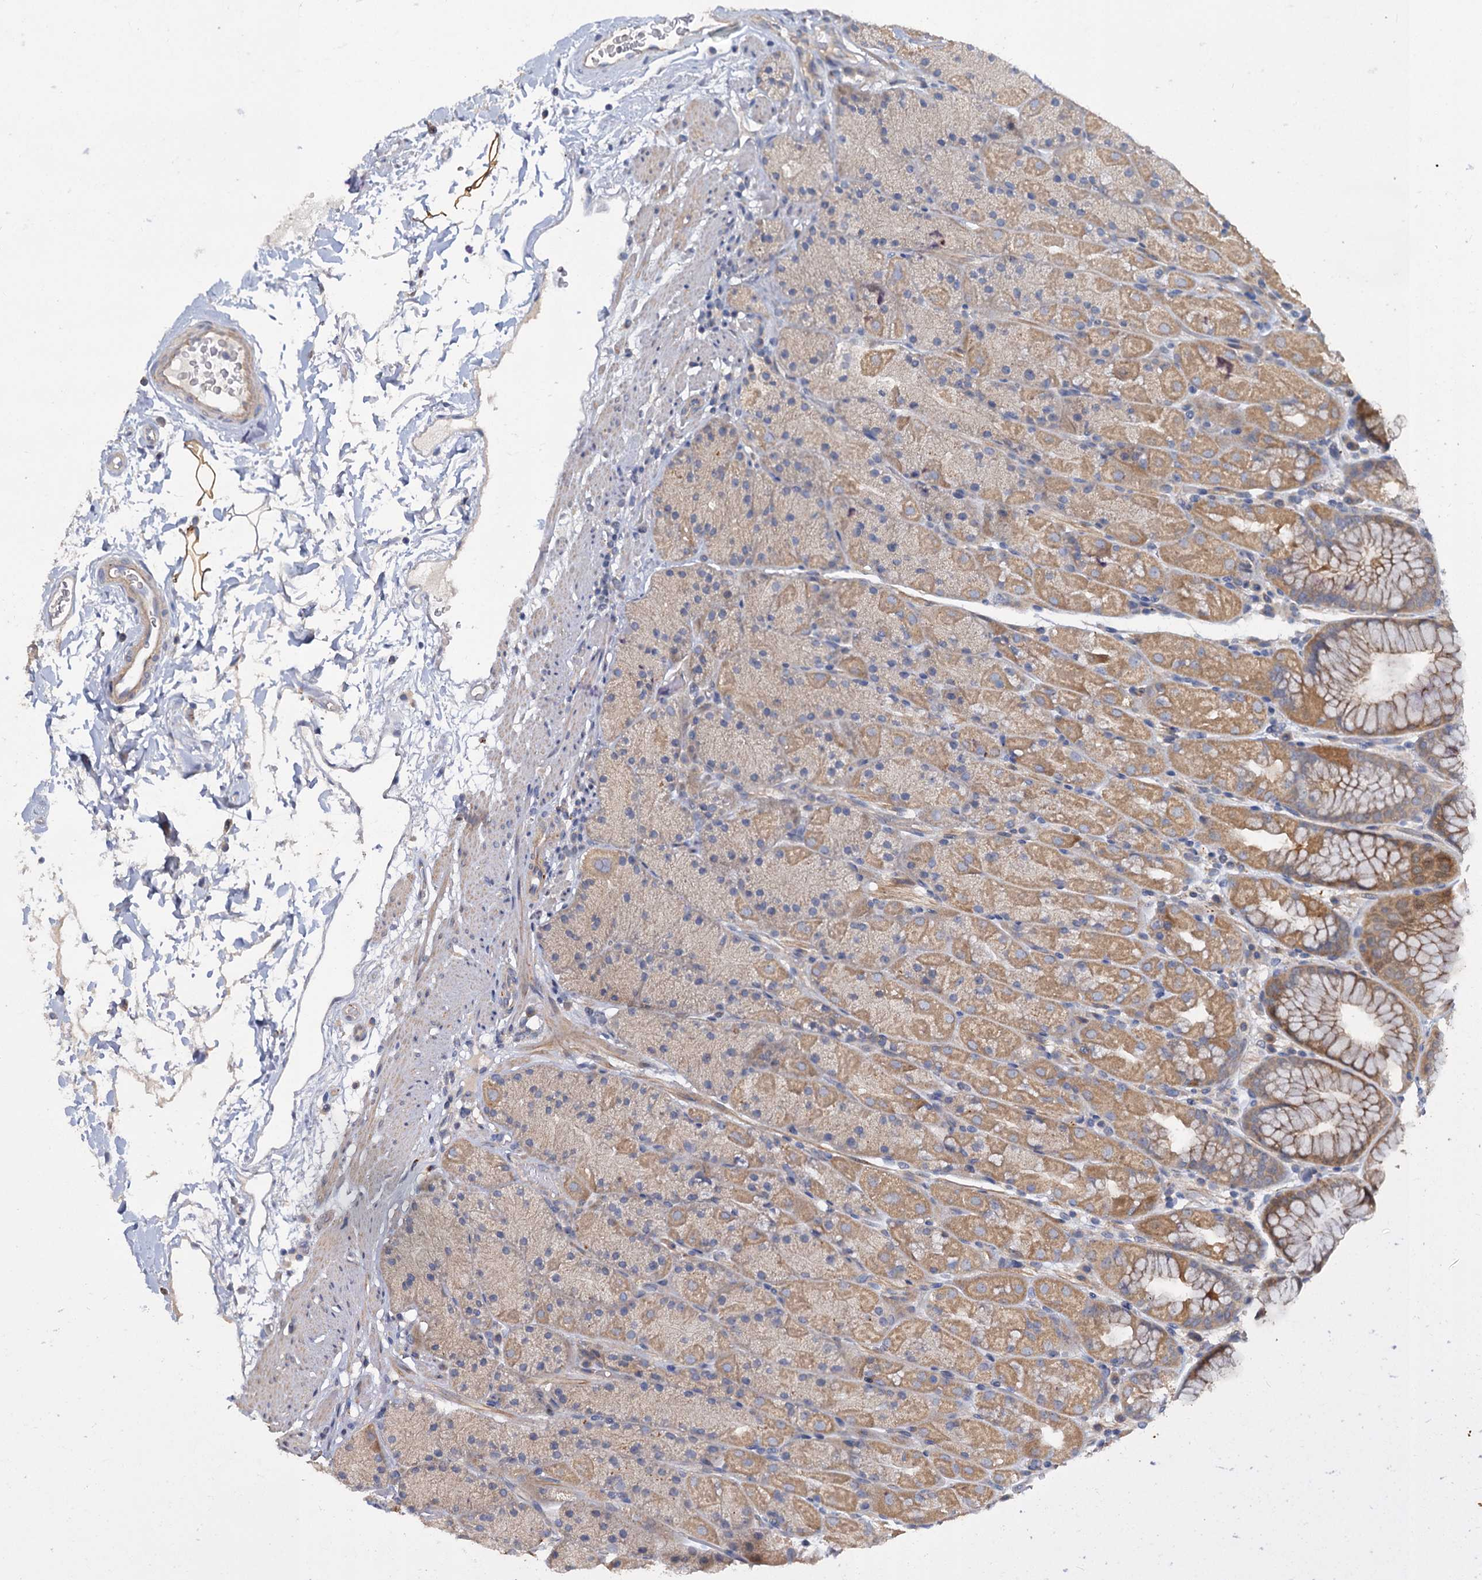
{"staining": {"intensity": "moderate", "quantity": "25%-75%", "location": "cytoplasmic/membranous"}, "tissue": "stomach", "cell_type": "Glandular cells", "image_type": "normal", "snomed": [{"axis": "morphology", "description": "Normal tissue, NOS"}, {"axis": "topography", "description": "Stomach, upper"}, {"axis": "topography", "description": "Stomach, lower"}], "caption": "Immunohistochemical staining of benign human stomach demonstrates 25%-75% levels of moderate cytoplasmic/membranous protein positivity in about 25%-75% of glandular cells. (brown staining indicates protein expression, while blue staining denotes nuclei).", "gene": "SLC2A7", "patient": {"sex": "male", "age": 67}}